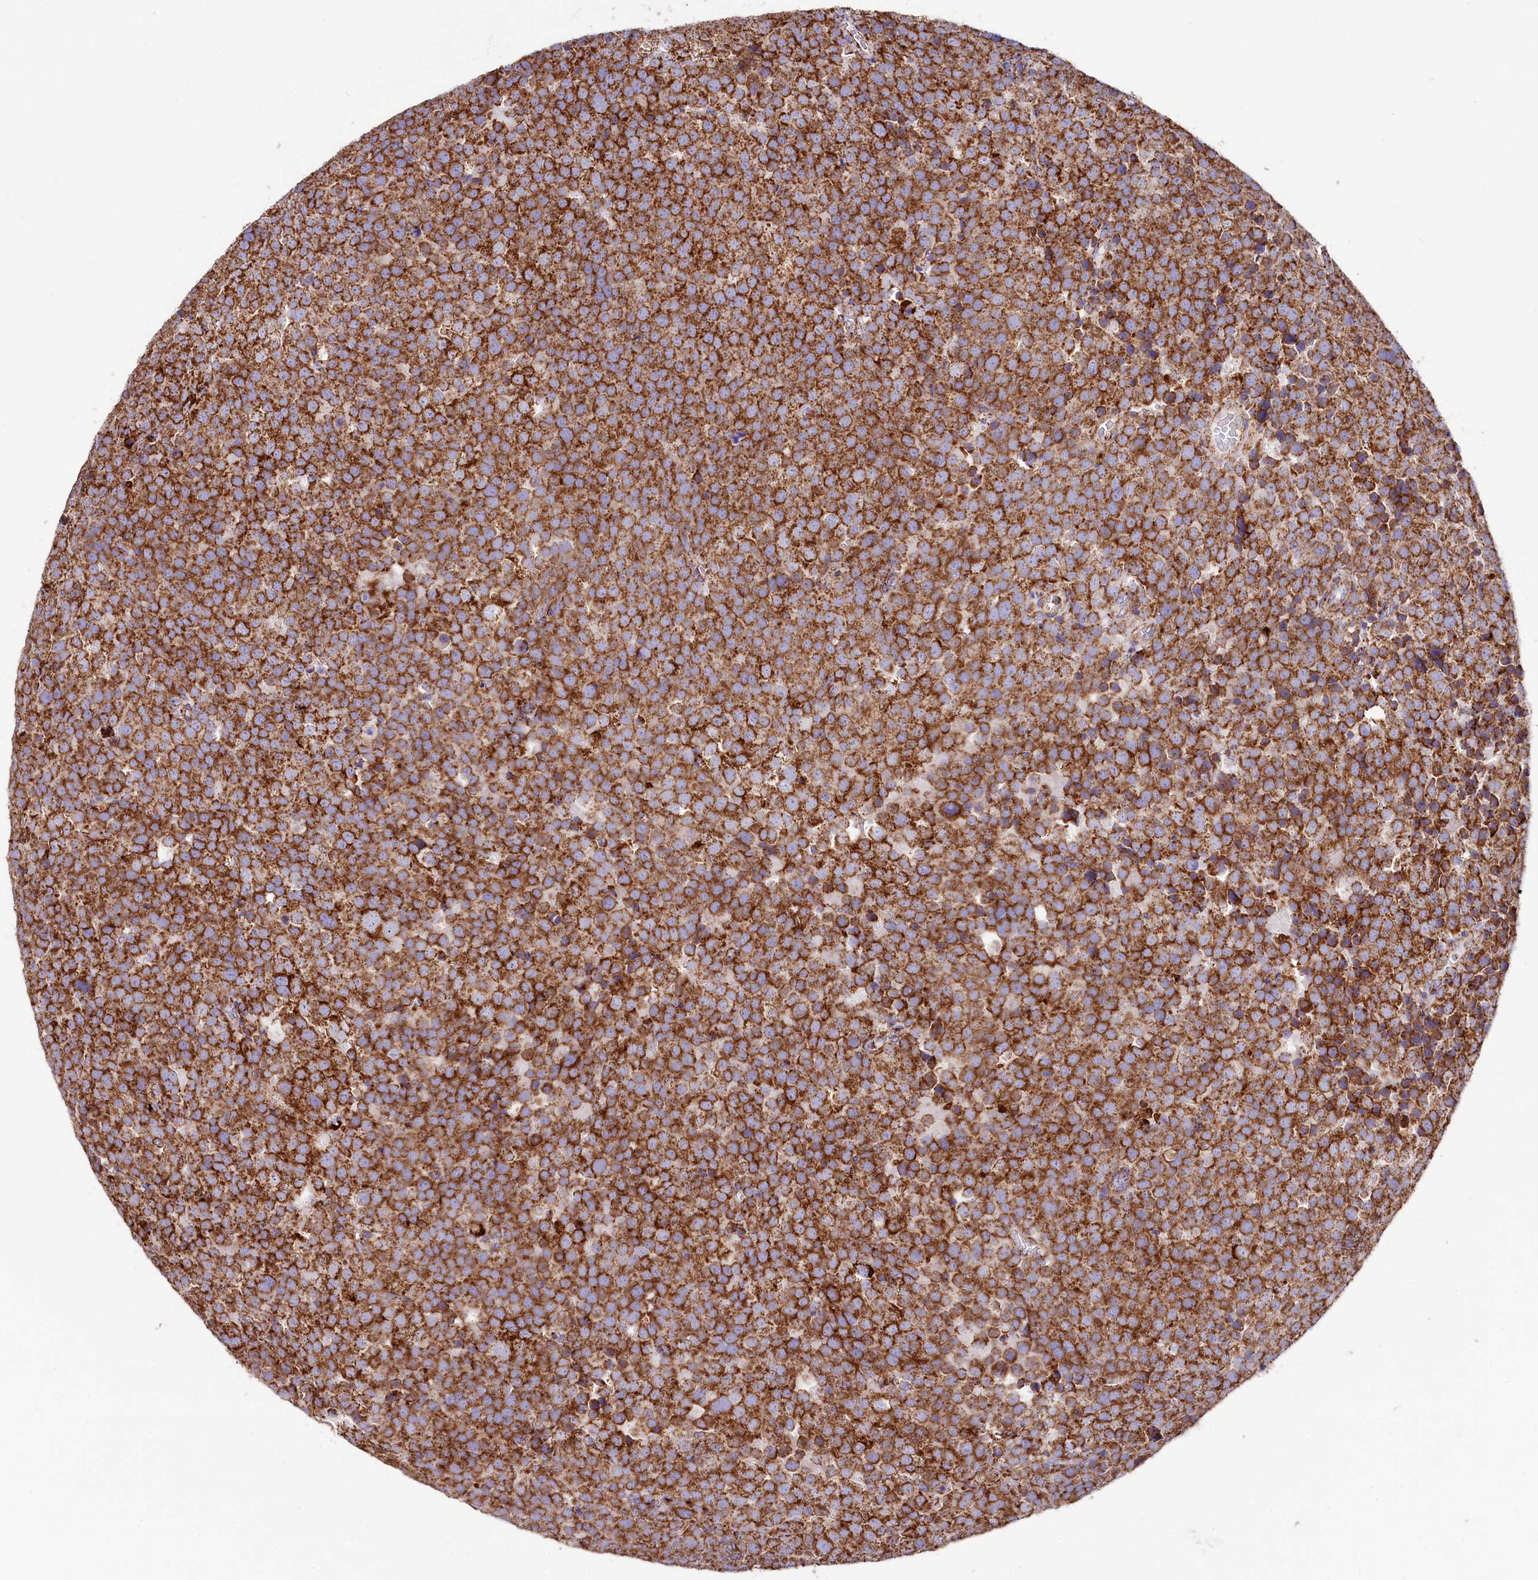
{"staining": {"intensity": "strong", "quantity": ">75%", "location": "cytoplasmic/membranous"}, "tissue": "testis cancer", "cell_type": "Tumor cells", "image_type": "cancer", "snomed": [{"axis": "morphology", "description": "Seminoma, NOS"}, {"axis": "topography", "description": "Testis"}], "caption": "Protein staining by immunohistochemistry exhibits strong cytoplasmic/membranous staining in approximately >75% of tumor cells in testis cancer. The protein of interest is stained brown, and the nuclei are stained in blue (DAB IHC with brightfield microscopy, high magnification).", "gene": "APLP2", "patient": {"sex": "male", "age": 71}}